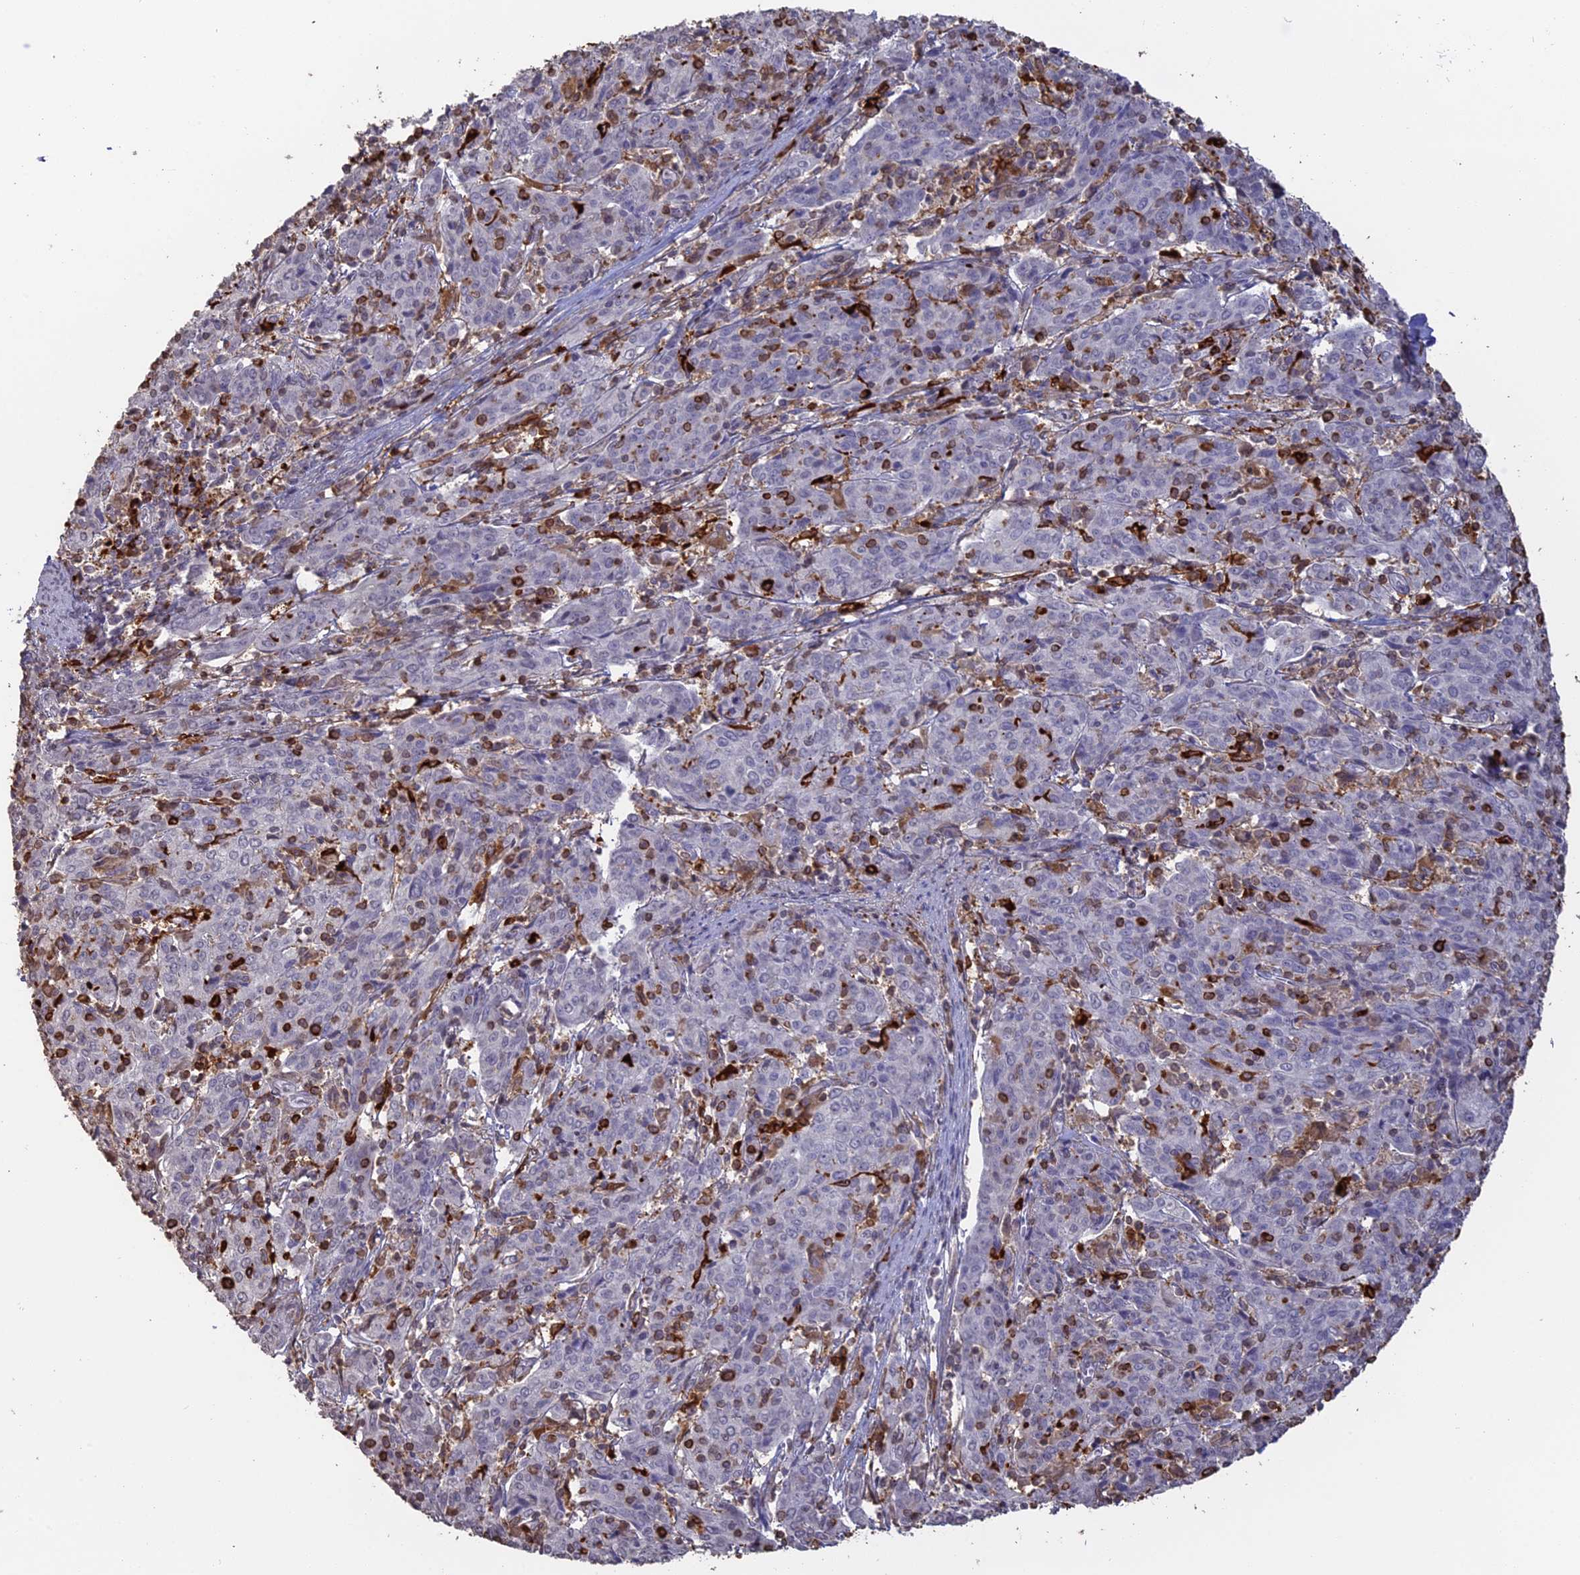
{"staining": {"intensity": "negative", "quantity": "none", "location": "none"}, "tissue": "cervical cancer", "cell_type": "Tumor cells", "image_type": "cancer", "snomed": [{"axis": "morphology", "description": "Squamous cell carcinoma, NOS"}, {"axis": "topography", "description": "Cervix"}], "caption": "This histopathology image is of cervical squamous cell carcinoma stained with immunohistochemistry to label a protein in brown with the nuclei are counter-stained blue. There is no expression in tumor cells.", "gene": "APOBR", "patient": {"sex": "female", "age": 67}}